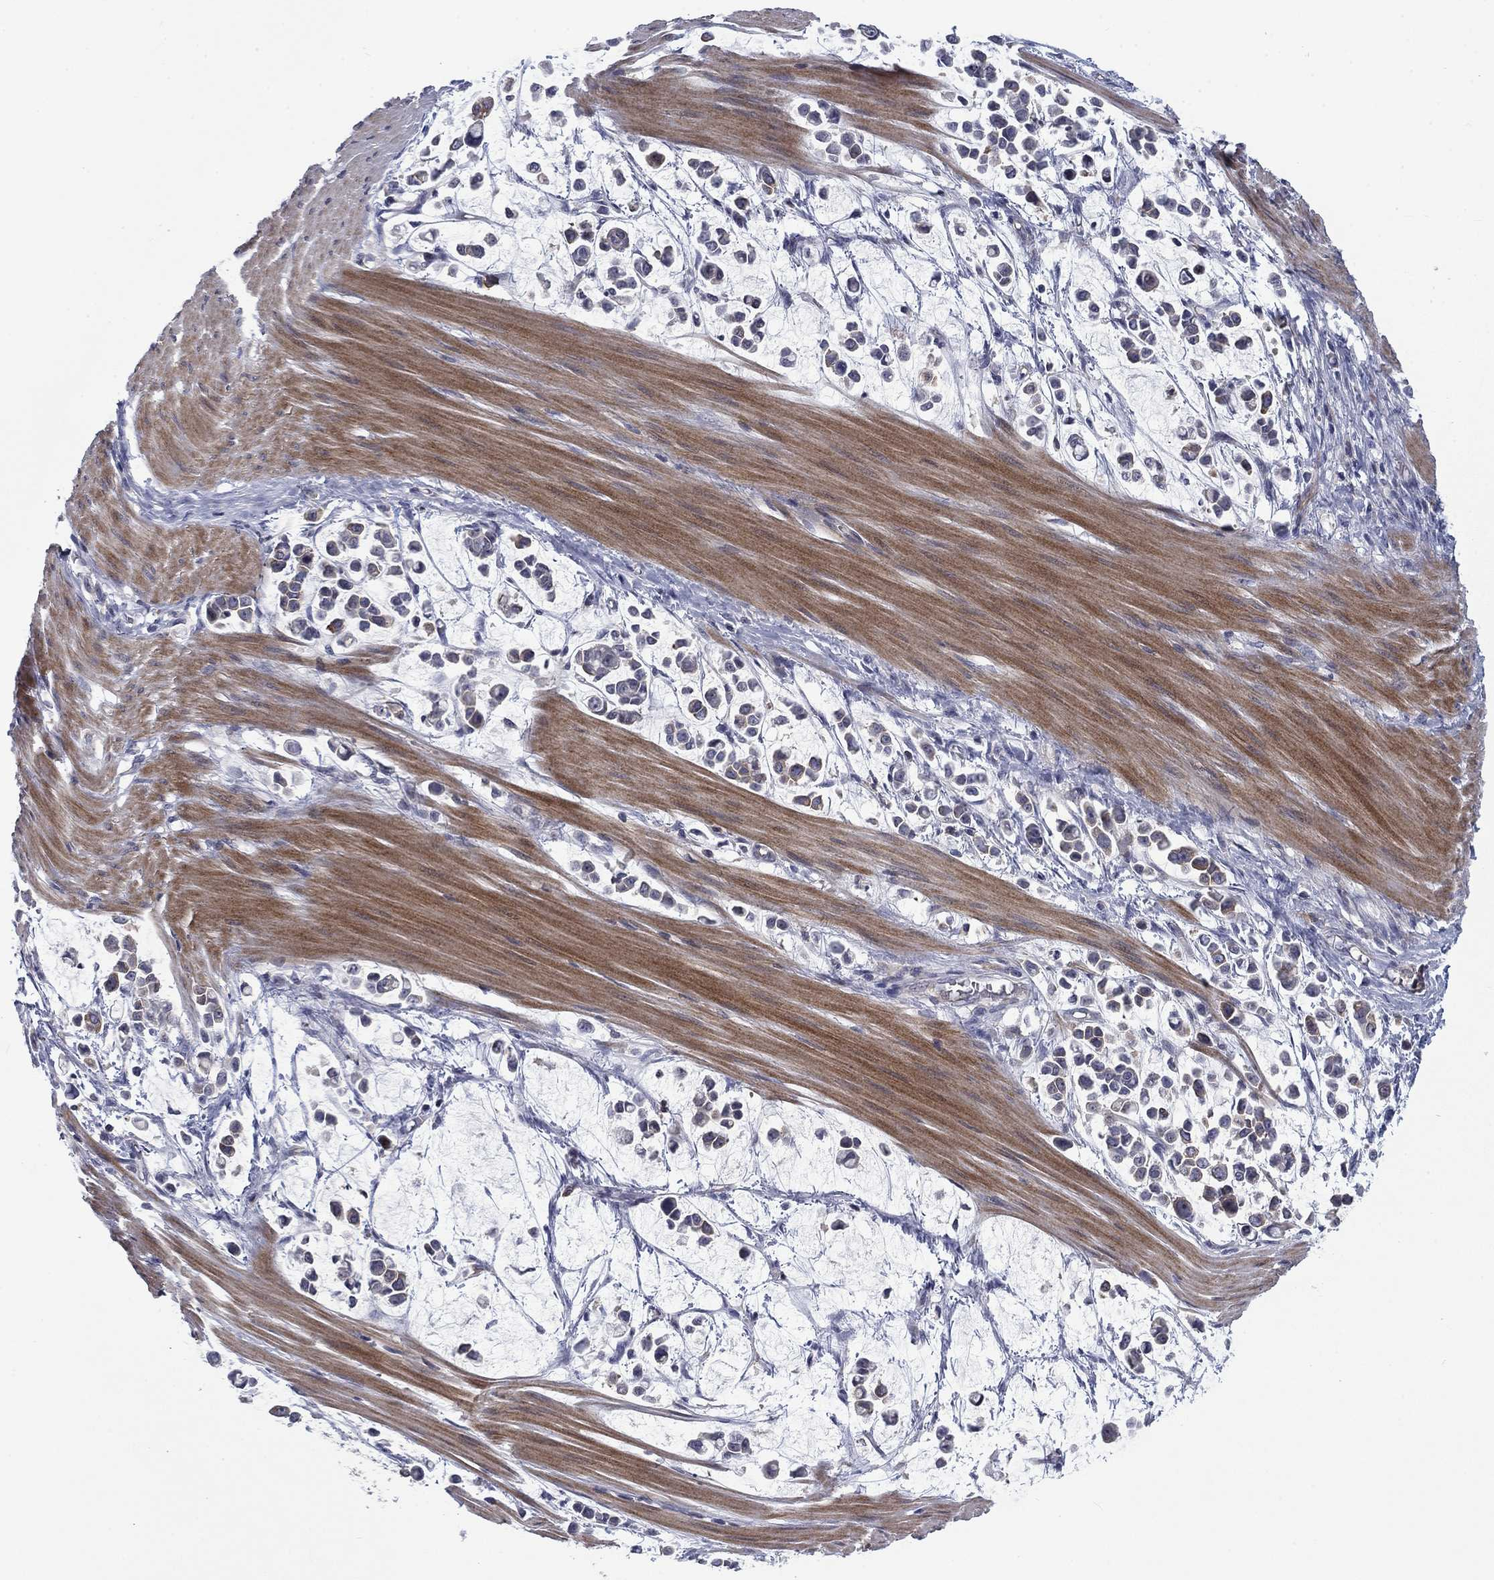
{"staining": {"intensity": "negative", "quantity": "none", "location": "none"}, "tissue": "stomach cancer", "cell_type": "Tumor cells", "image_type": "cancer", "snomed": [{"axis": "morphology", "description": "Adenocarcinoma, NOS"}, {"axis": "topography", "description": "Stomach"}], "caption": "This is an immunohistochemistry micrograph of stomach cancer. There is no staining in tumor cells.", "gene": "KIF15", "patient": {"sex": "male", "age": 82}}